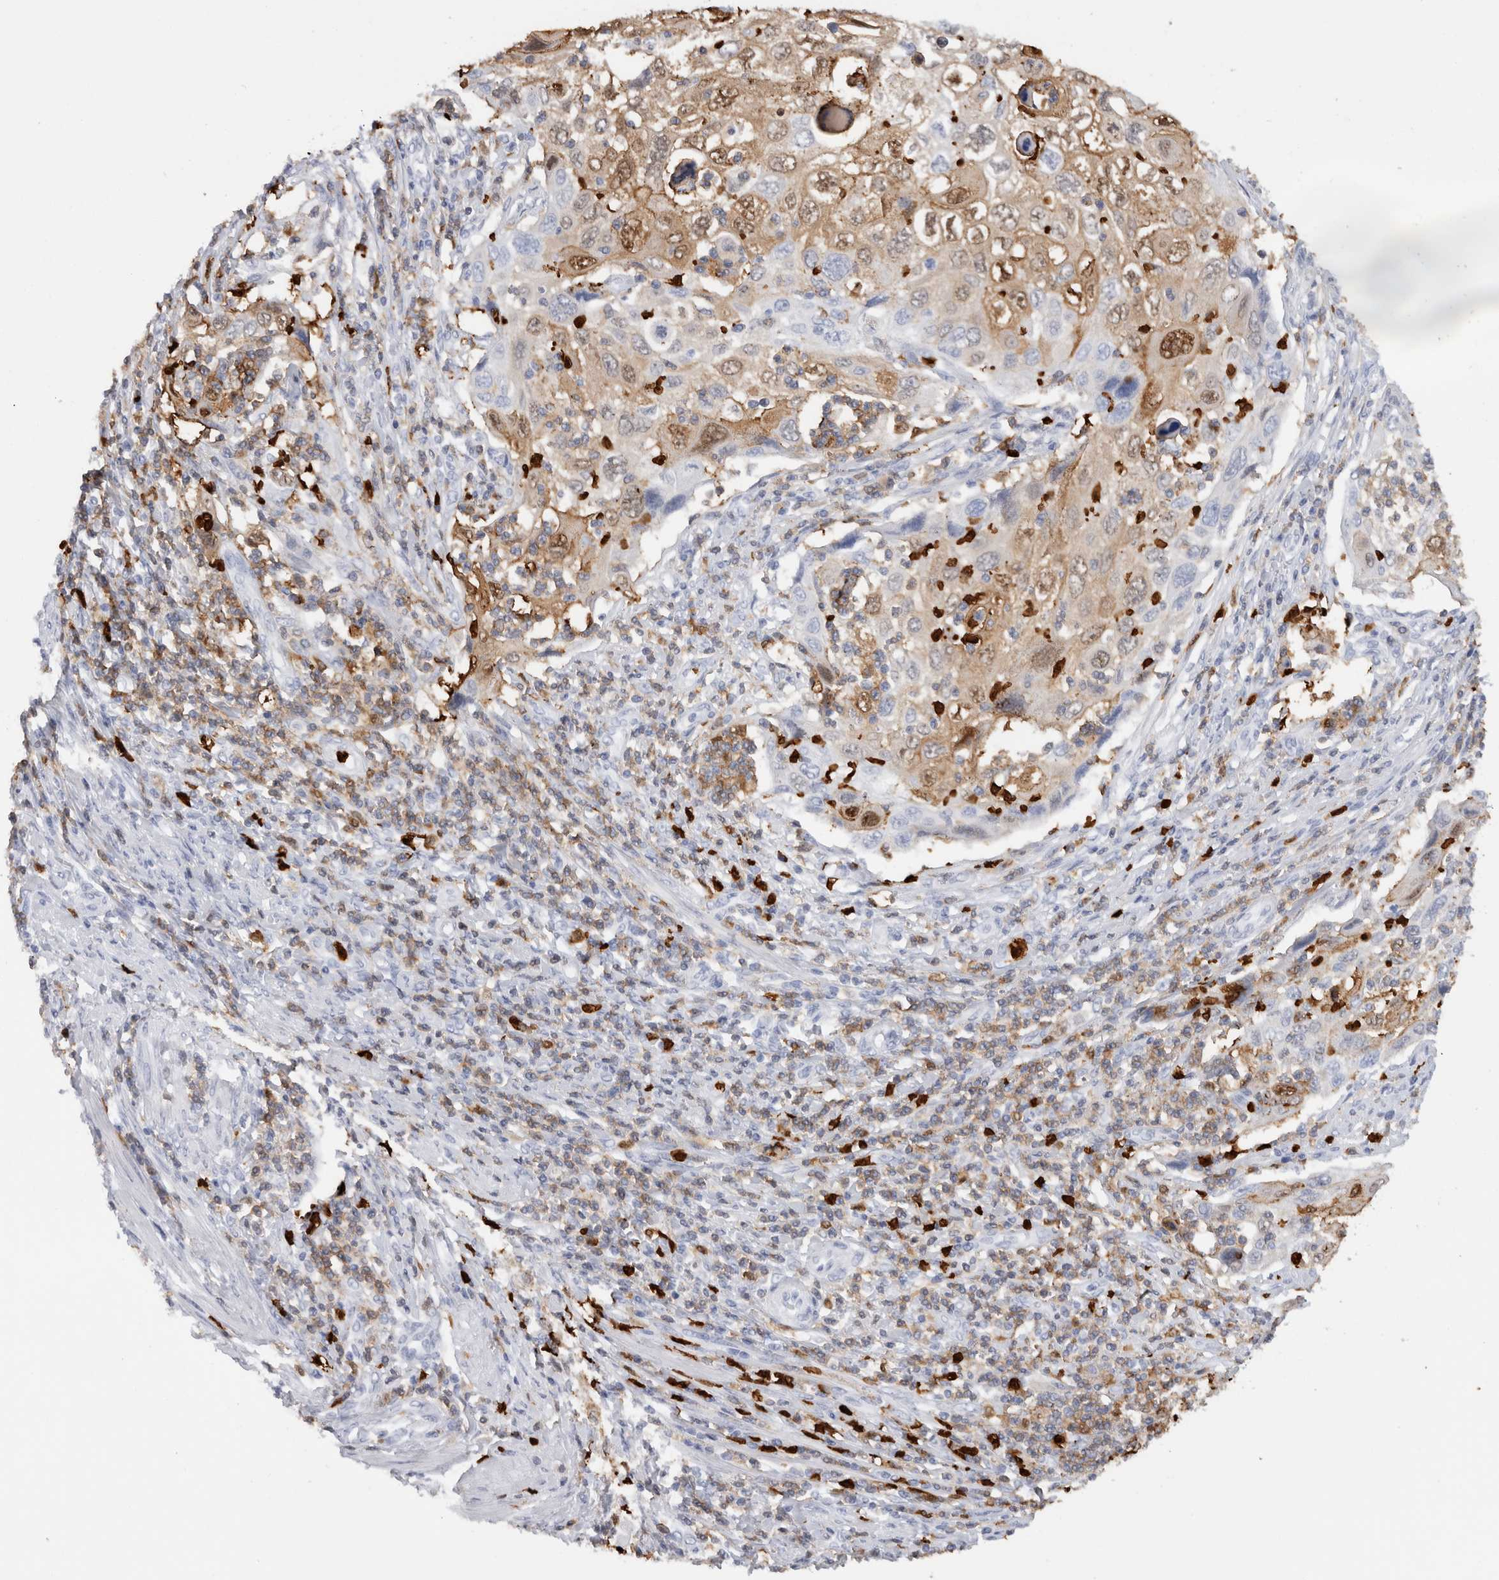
{"staining": {"intensity": "moderate", "quantity": "<25%", "location": "cytoplasmic/membranous,nuclear"}, "tissue": "cervical cancer", "cell_type": "Tumor cells", "image_type": "cancer", "snomed": [{"axis": "morphology", "description": "Squamous cell carcinoma, NOS"}, {"axis": "topography", "description": "Cervix"}], "caption": "Tumor cells display low levels of moderate cytoplasmic/membranous and nuclear staining in about <25% of cells in human cervical cancer (squamous cell carcinoma).", "gene": "S100A8", "patient": {"sex": "female", "age": 70}}